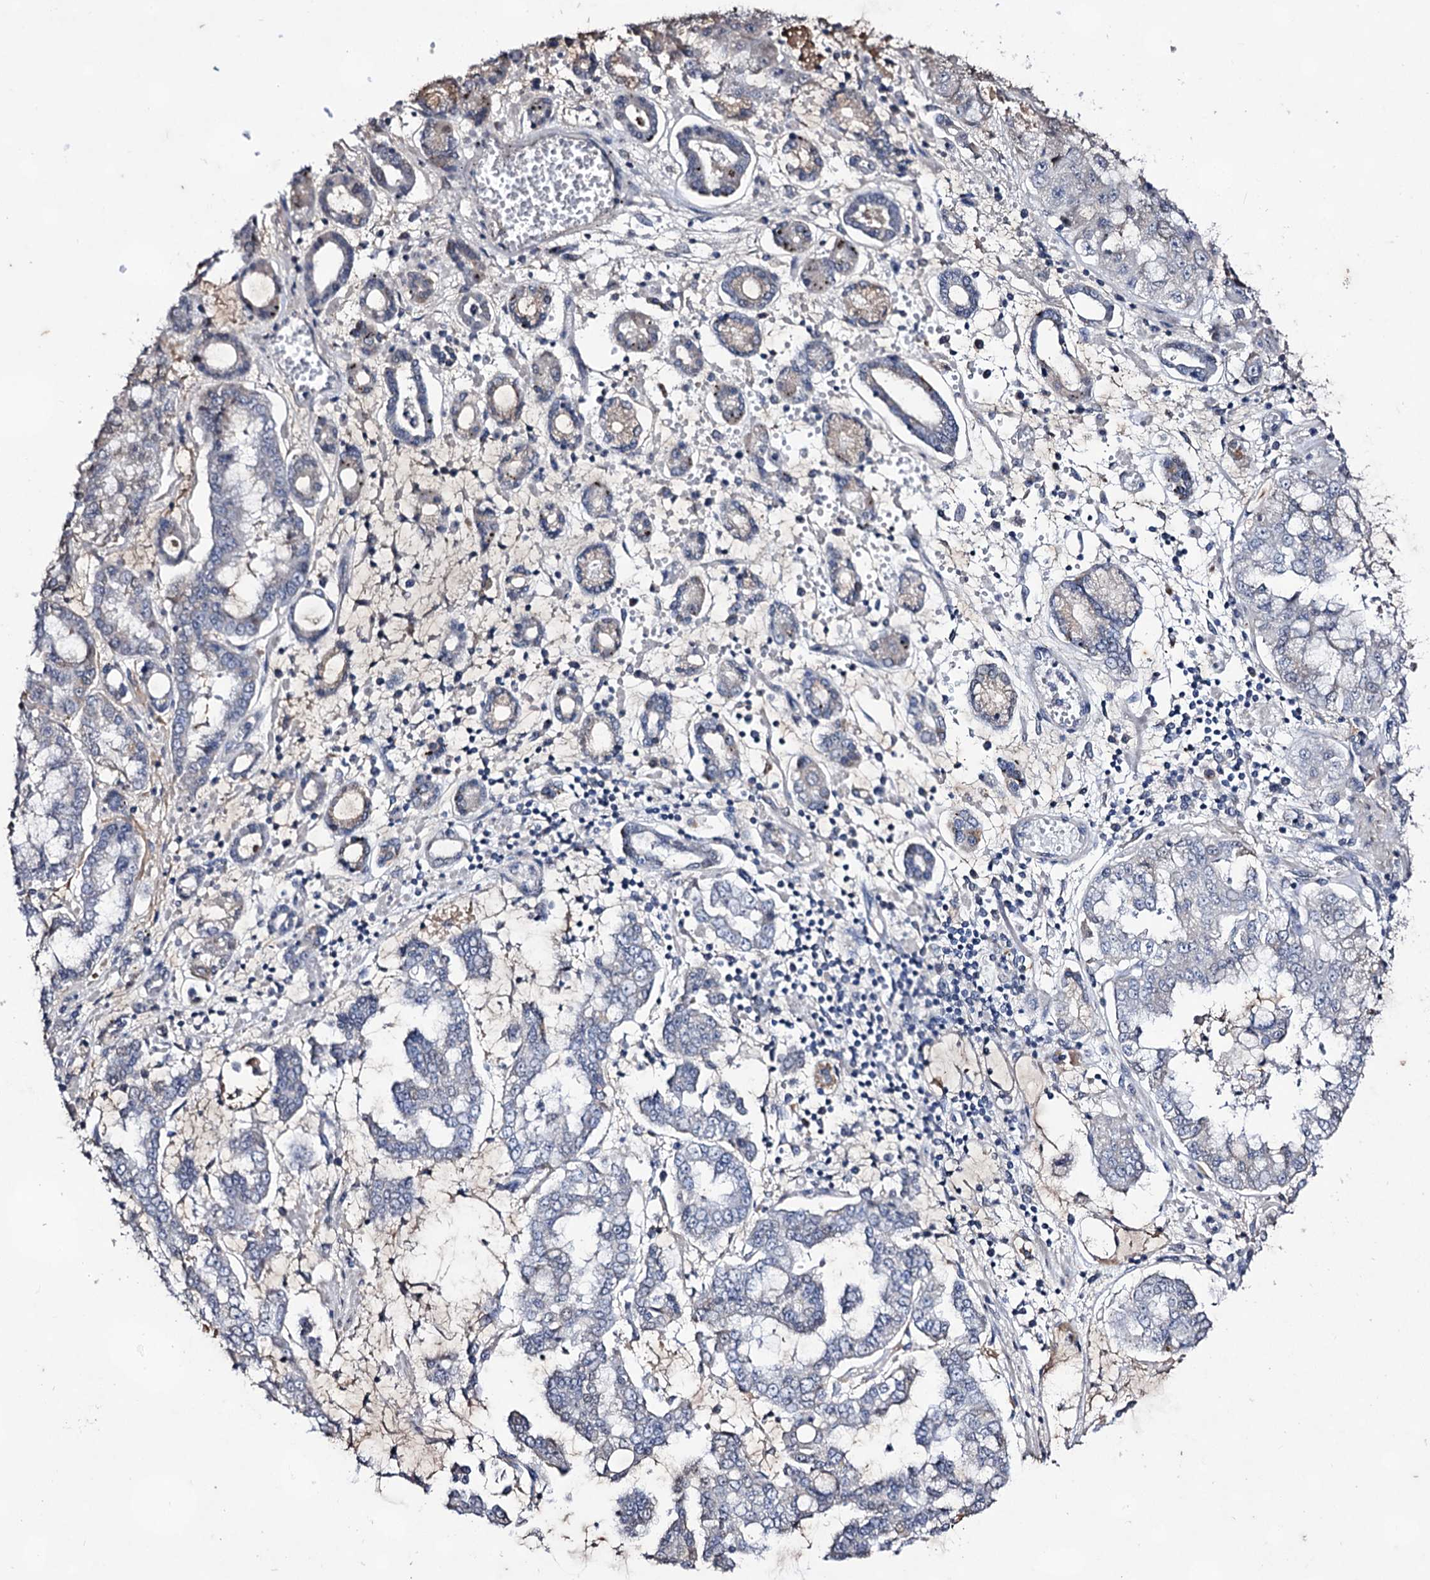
{"staining": {"intensity": "negative", "quantity": "none", "location": "none"}, "tissue": "stomach cancer", "cell_type": "Tumor cells", "image_type": "cancer", "snomed": [{"axis": "morphology", "description": "Adenocarcinoma, NOS"}, {"axis": "topography", "description": "Stomach"}], "caption": "This histopathology image is of adenocarcinoma (stomach) stained with immunohistochemistry (IHC) to label a protein in brown with the nuclei are counter-stained blue. There is no positivity in tumor cells.", "gene": "PLIN1", "patient": {"sex": "male", "age": 76}}